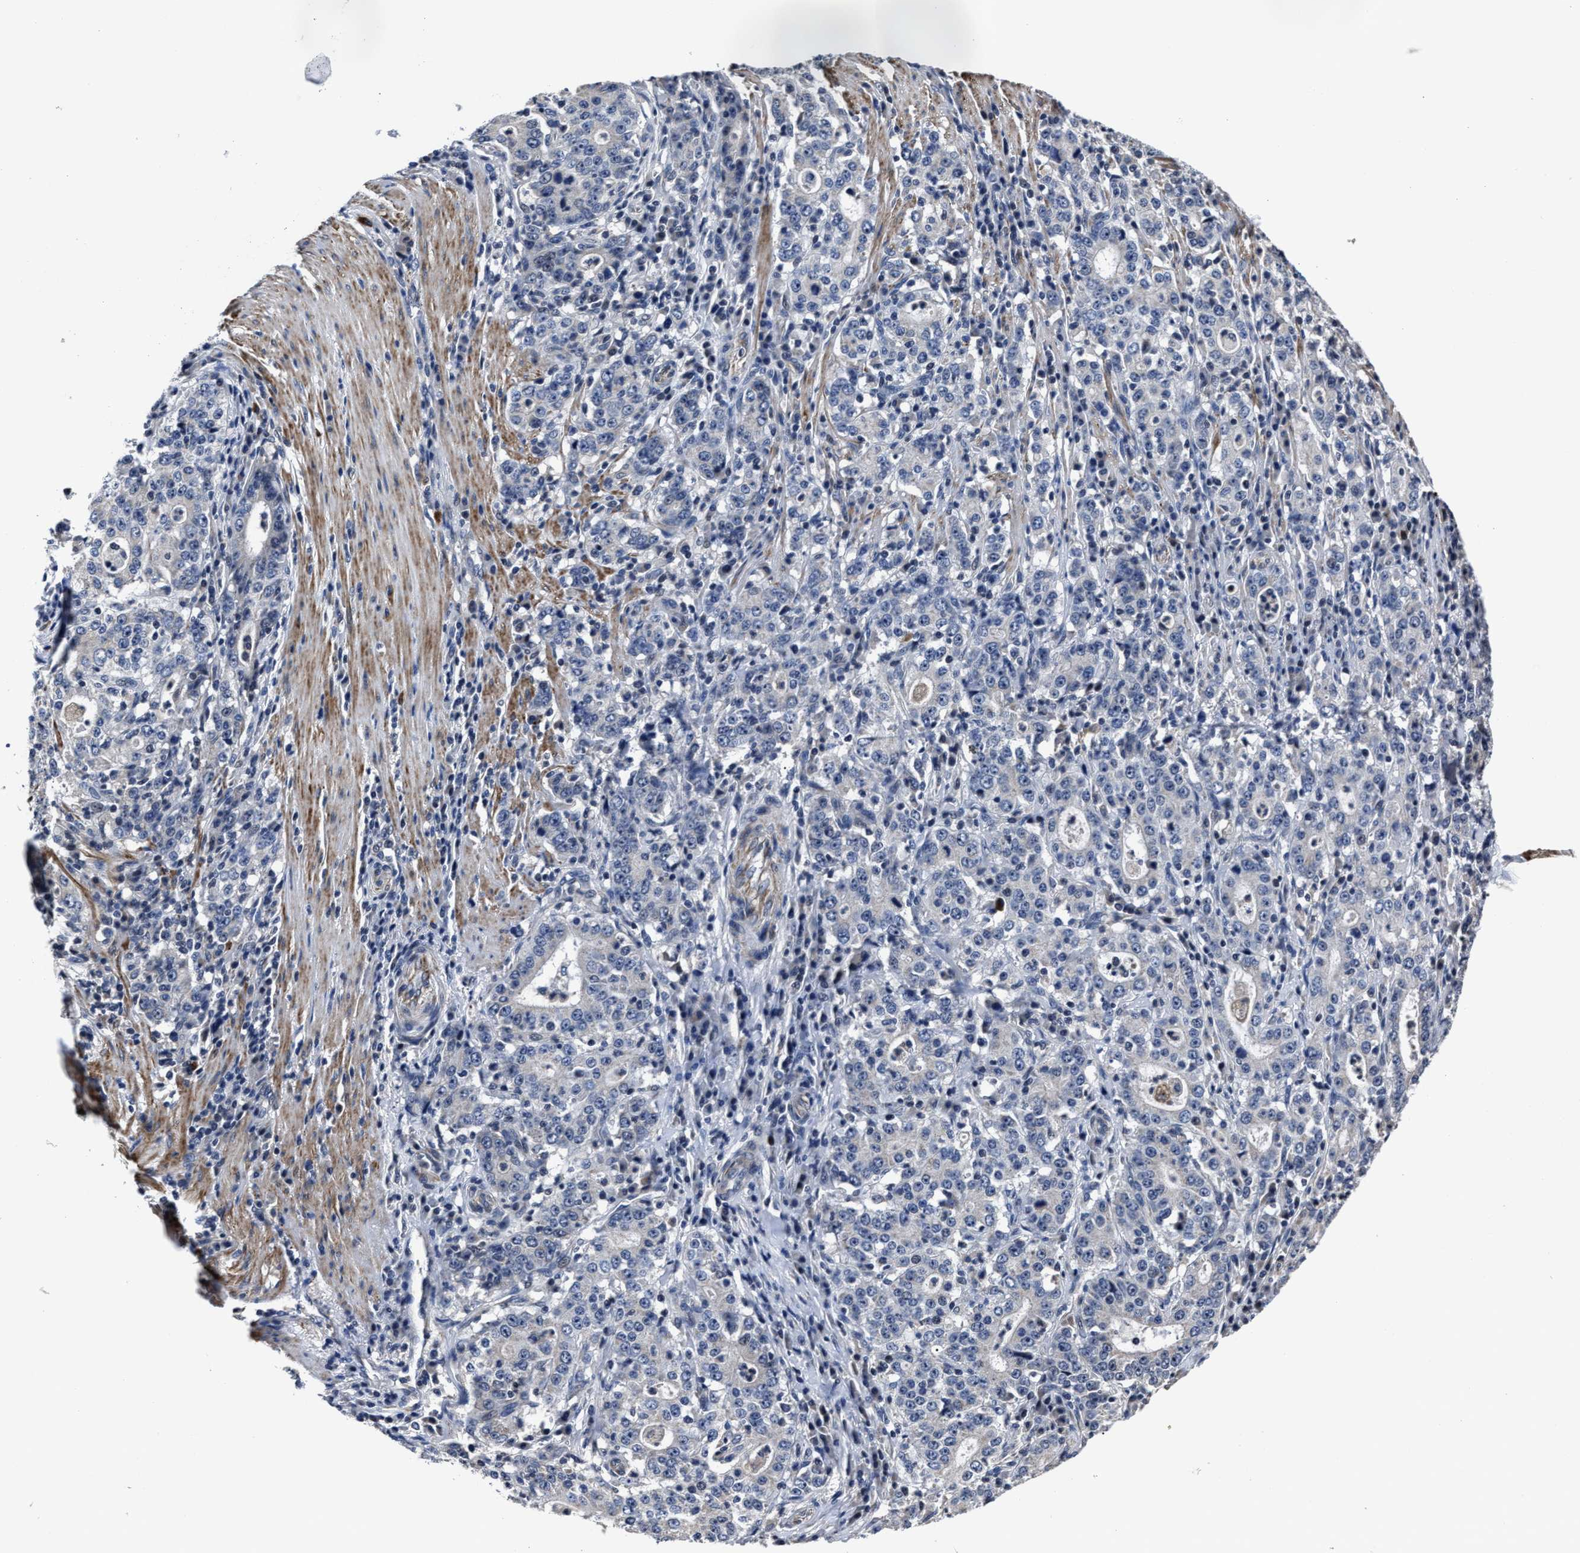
{"staining": {"intensity": "negative", "quantity": "none", "location": "none"}, "tissue": "stomach cancer", "cell_type": "Tumor cells", "image_type": "cancer", "snomed": [{"axis": "morphology", "description": "Normal tissue, NOS"}, {"axis": "morphology", "description": "Adenocarcinoma, NOS"}, {"axis": "topography", "description": "Stomach, upper"}, {"axis": "topography", "description": "Stomach"}], "caption": "Immunohistochemistry (IHC) micrograph of human stomach cancer stained for a protein (brown), which demonstrates no staining in tumor cells.", "gene": "RSBN1L", "patient": {"sex": "male", "age": 59}}